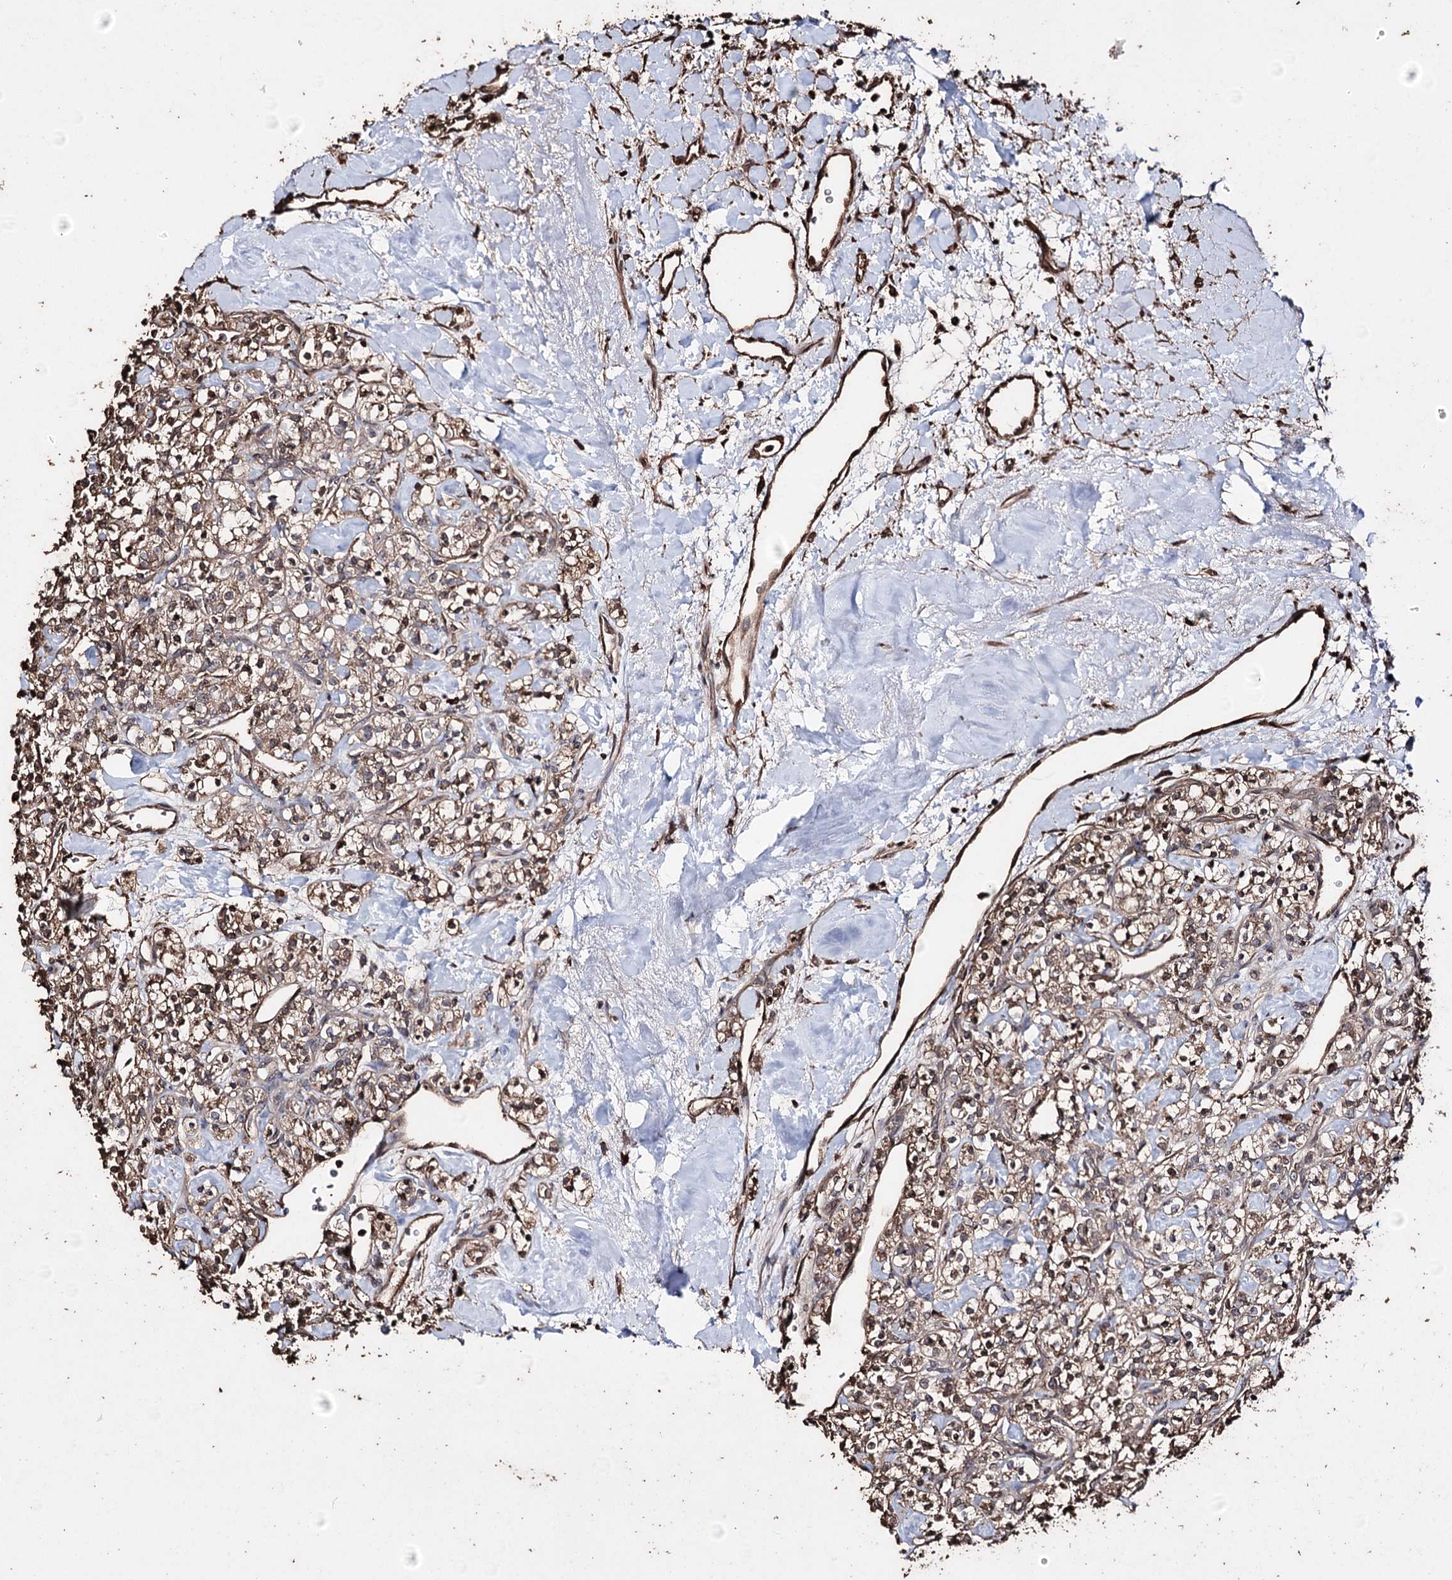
{"staining": {"intensity": "moderate", "quantity": ">75%", "location": "cytoplasmic/membranous"}, "tissue": "renal cancer", "cell_type": "Tumor cells", "image_type": "cancer", "snomed": [{"axis": "morphology", "description": "Adenocarcinoma, NOS"}, {"axis": "topography", "description": "Kidney"}], "caption": "Renal cancer (adenocarcinoma) was stained to show a protein in brown. There is medium levels of moderate cytoplasmic/membranous expression in about >75% of tumor cells. (brown staining indicates protein expression, while blue staining denotes nuclei).", "gene": "ZNF662", "patient": {"sex": "male", "age": 77}}